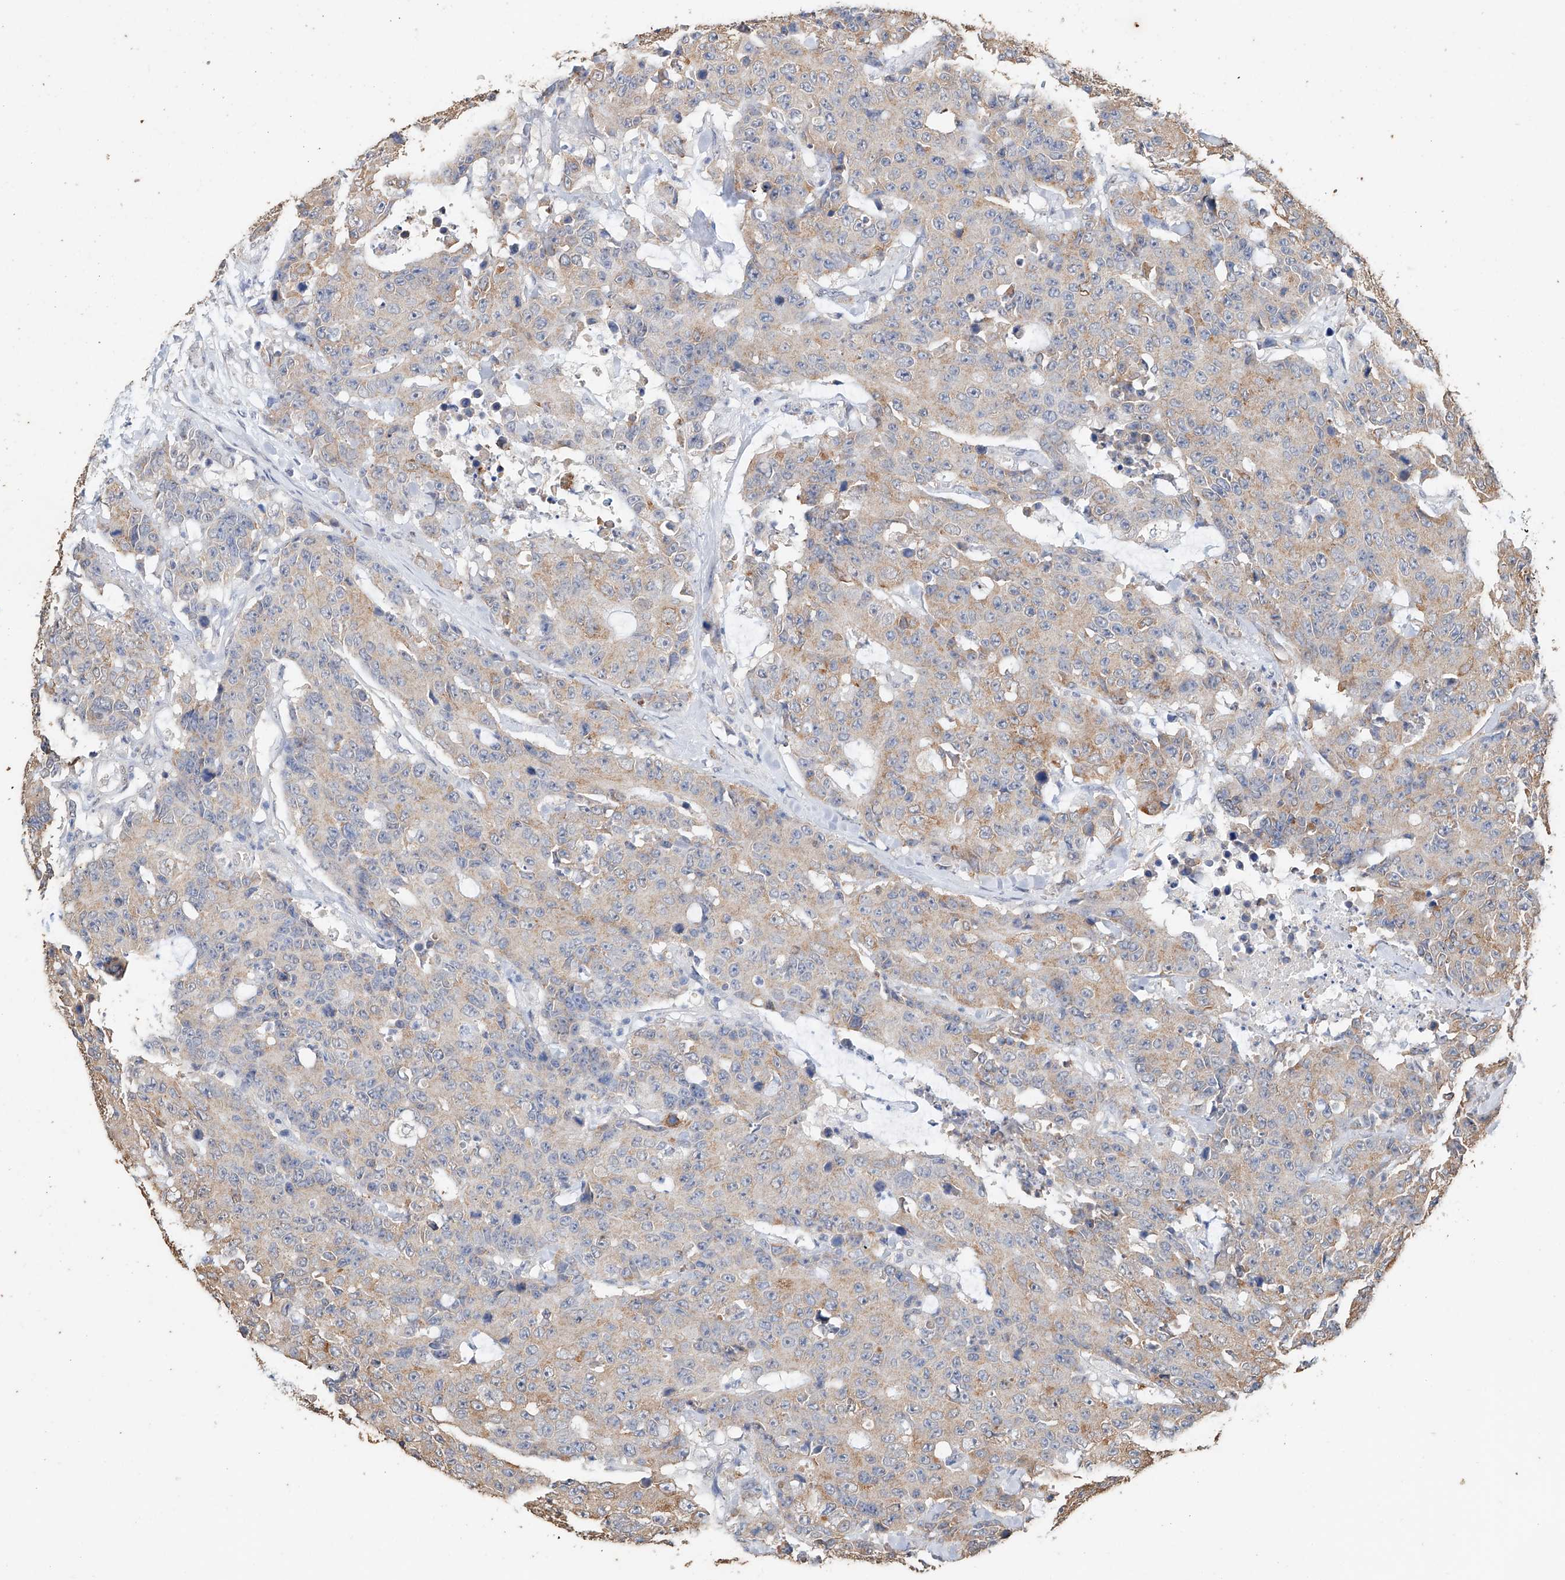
{"staining": {"intensity": "weak", "quantity": "<25%", "location": "cytoplasmic/membranous"}, "tissue": "colorectal cancer", "cell_type": "Tumor cells", "image_type": "cancer", "snomed": [{"axis": "morphology", "description": "Adenocarcinoma, NOS"}, {"axis": "topography", "description": "Colon"}], "caption": "DAB (3,3'-diaminobenzidine) immunohistochemical staining of human colorectal adenocarcinoma shows no significant staining in tumor cells.", "gene": "CERS4", "patient": {"sex": "female", "age": 86}}